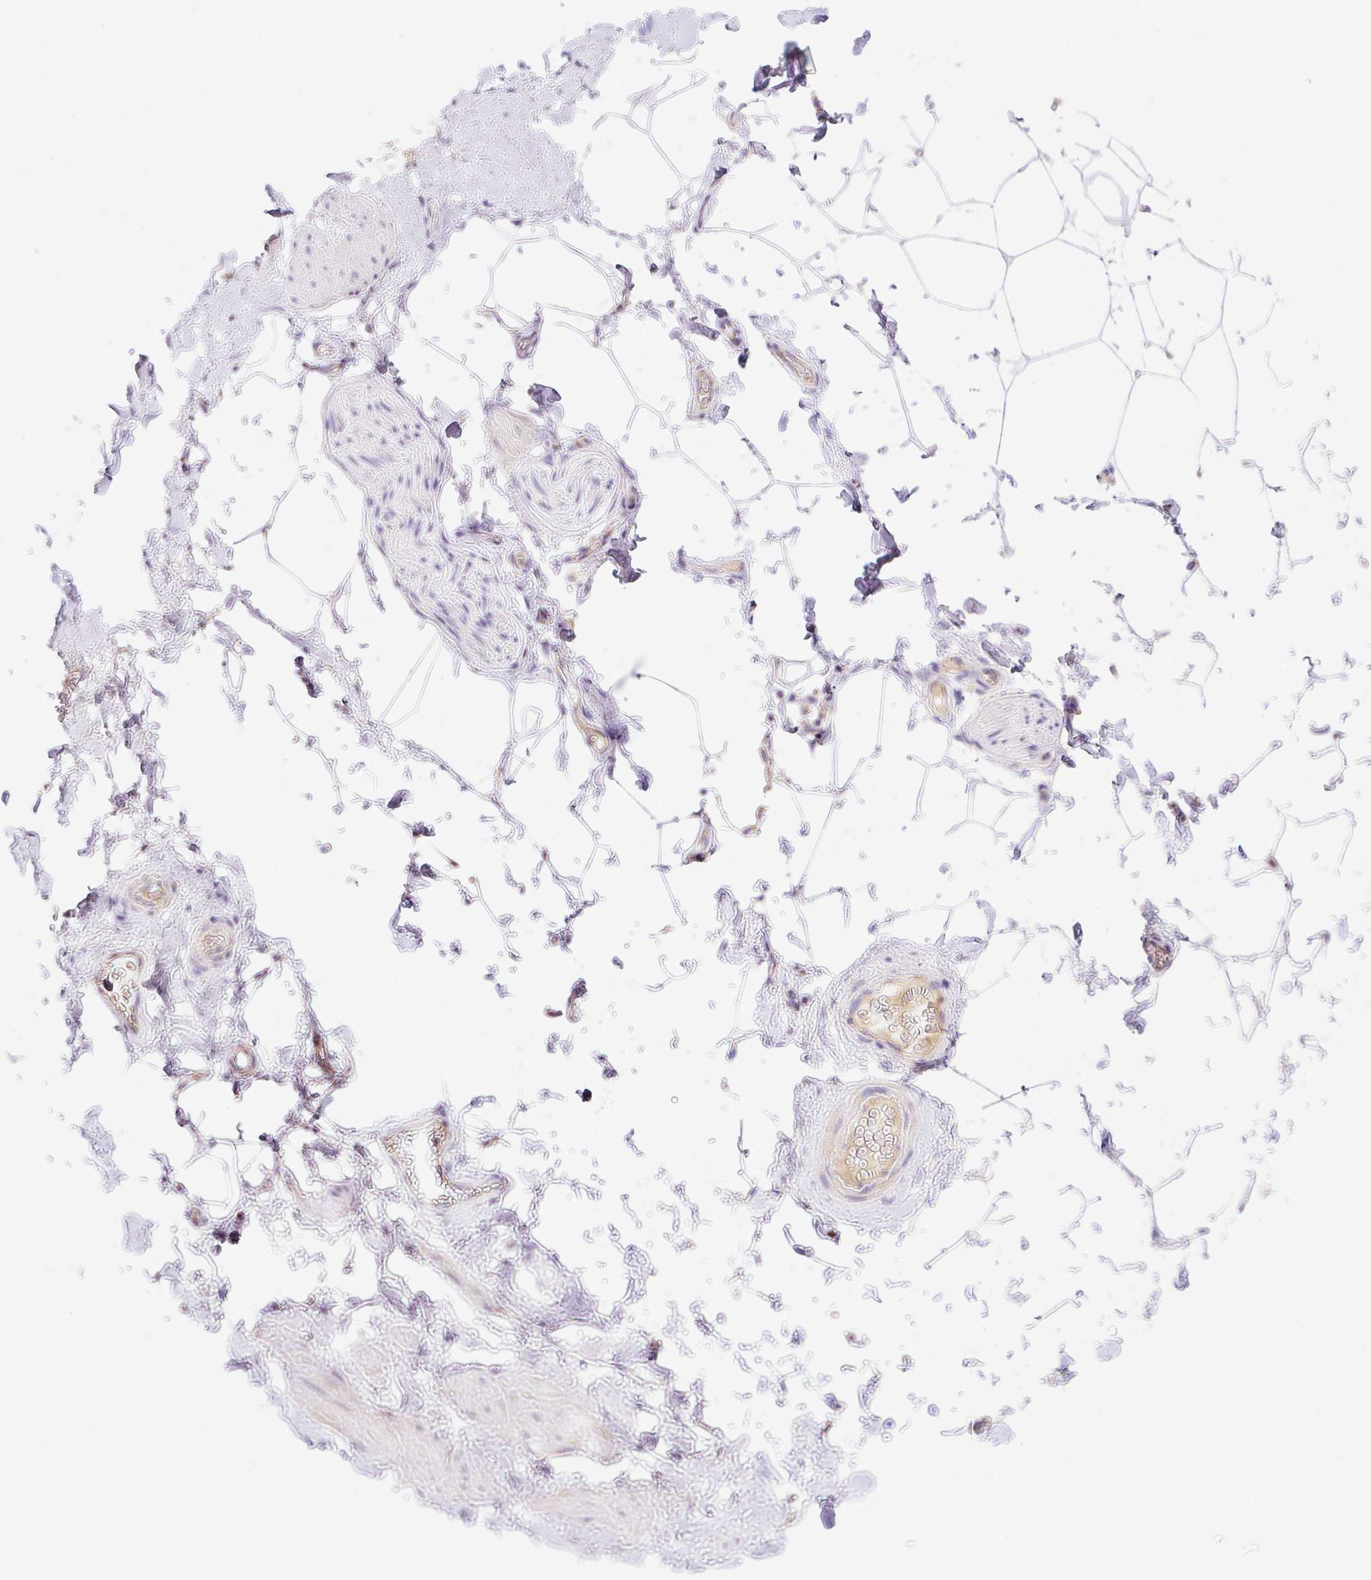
{"staining": {"intensity": "negative", "quantity": "none", "location": "none"}, "tissue": "adipose tissue", "cell_type": "Adipocytes", "image_type": "normal", "snomed": [{"axis": "morphology", "description": "Normal tissue, NOS"}, {"axis": "topography", "description": "Vascular tissue"}, {"axis": "topography", "description": "Peripheral nerve tissue"}], "caption": "This is an immunohistochemistry histopathology image of normal adipose tissue. There is no expression in adipocytes.", "gene": "ETNK2", "patient": {"sex": "male", "age": 41}}